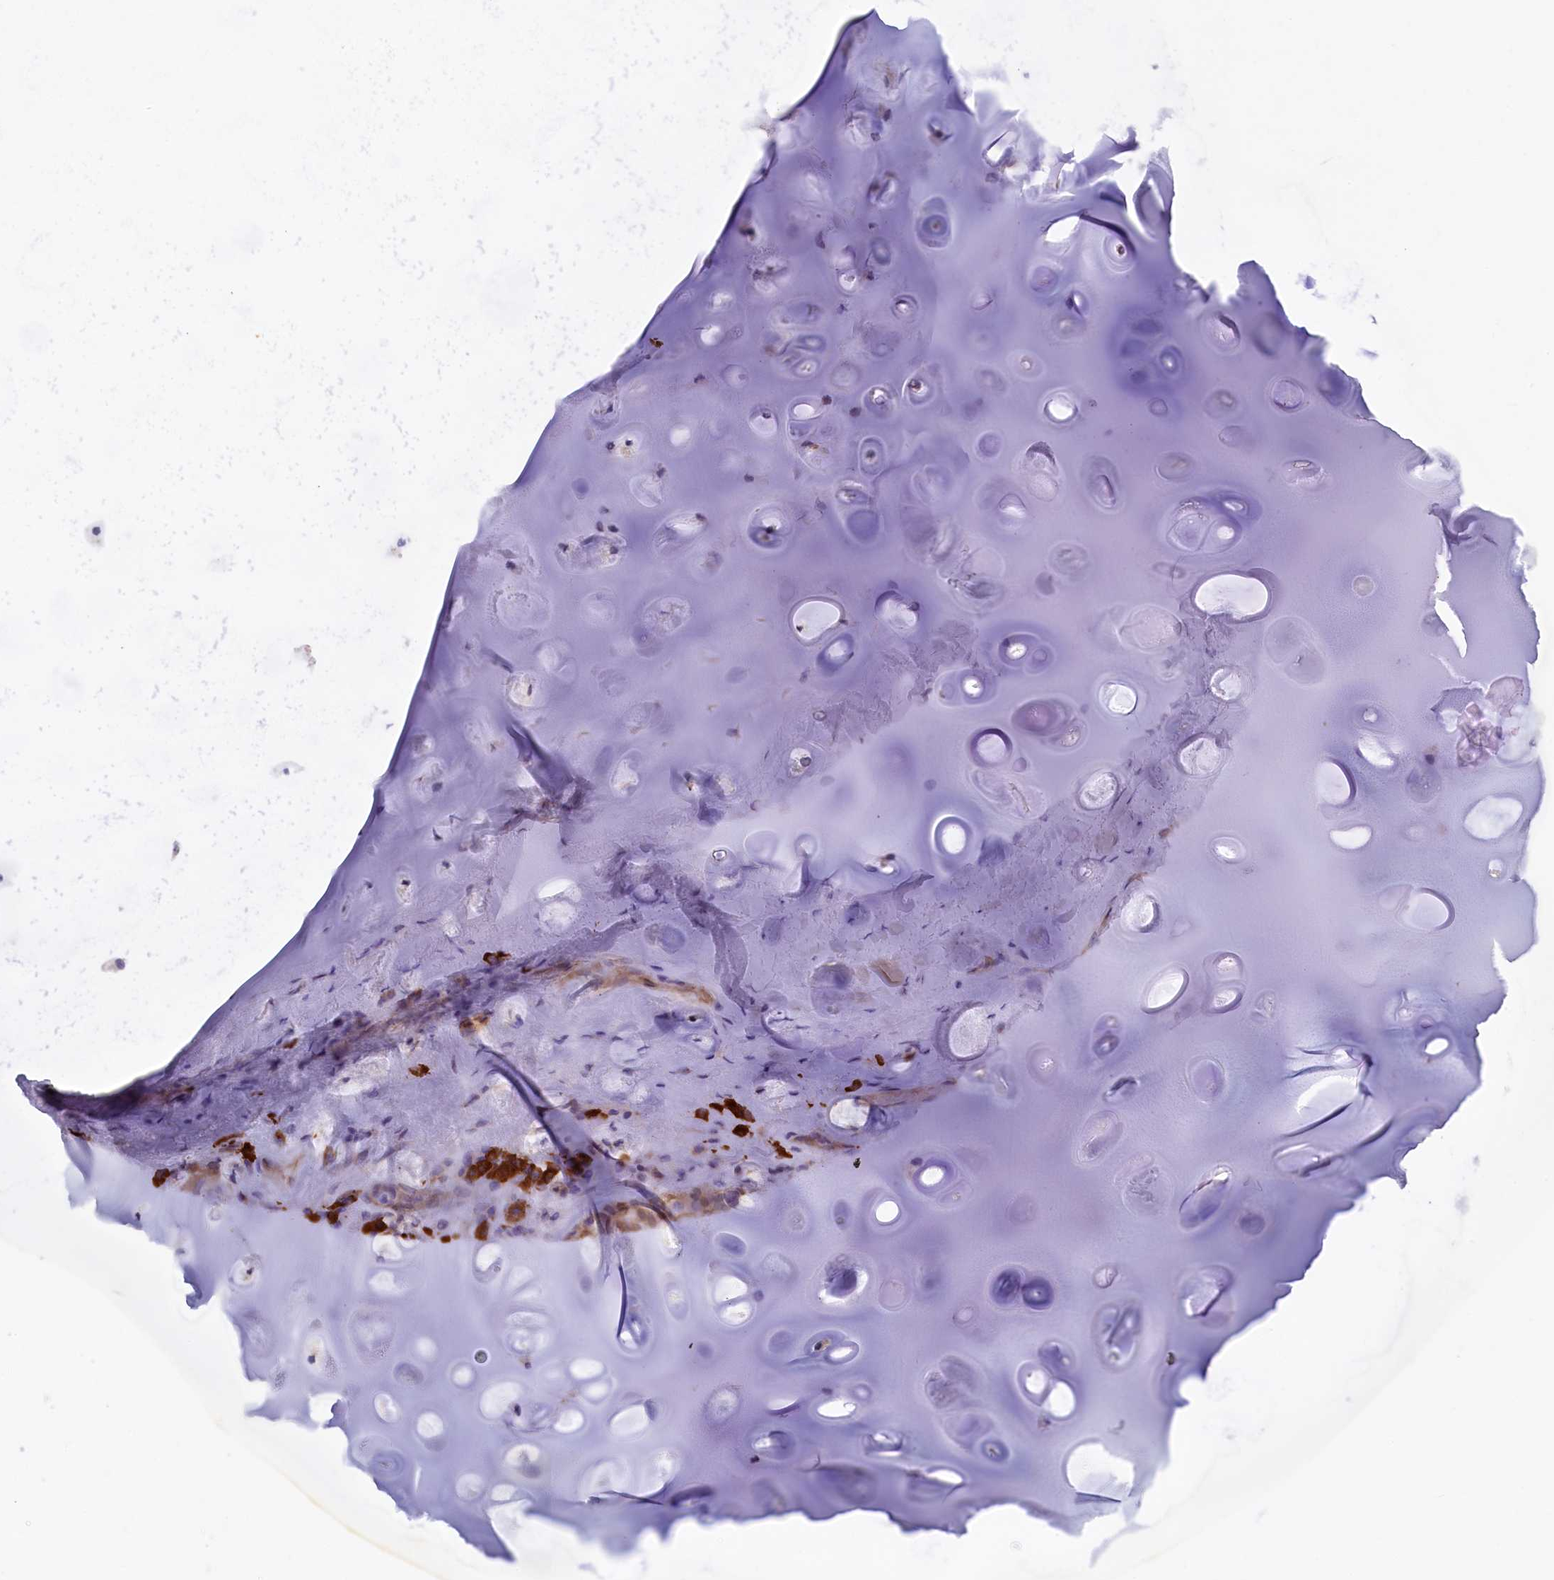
{"staining": {"intensity": "weak", "quantity": ">75%", "location": "cytoplasmic/membranous"}, "tissue": "soft tissue", "cell_type": "Fibroblasts", "image_type": "normal", "snomed": [{"axis": "morphology", "description": "Normal tissue, NOS"}, {"axis": "topography", "description": "Lymph node"}, {"axis": "topography", "description": "Cartilage tissue"}, {"axis": "topography", "description": "Bronchus"}], "caption": "Immunohistochemical staining of benign soft tissue displays weak cytoplasmic/membranous protein positivity in approximately >75% of fibroblasts.", "gene": "JPT2", "patient": {"sex": "male", "age": 63}}